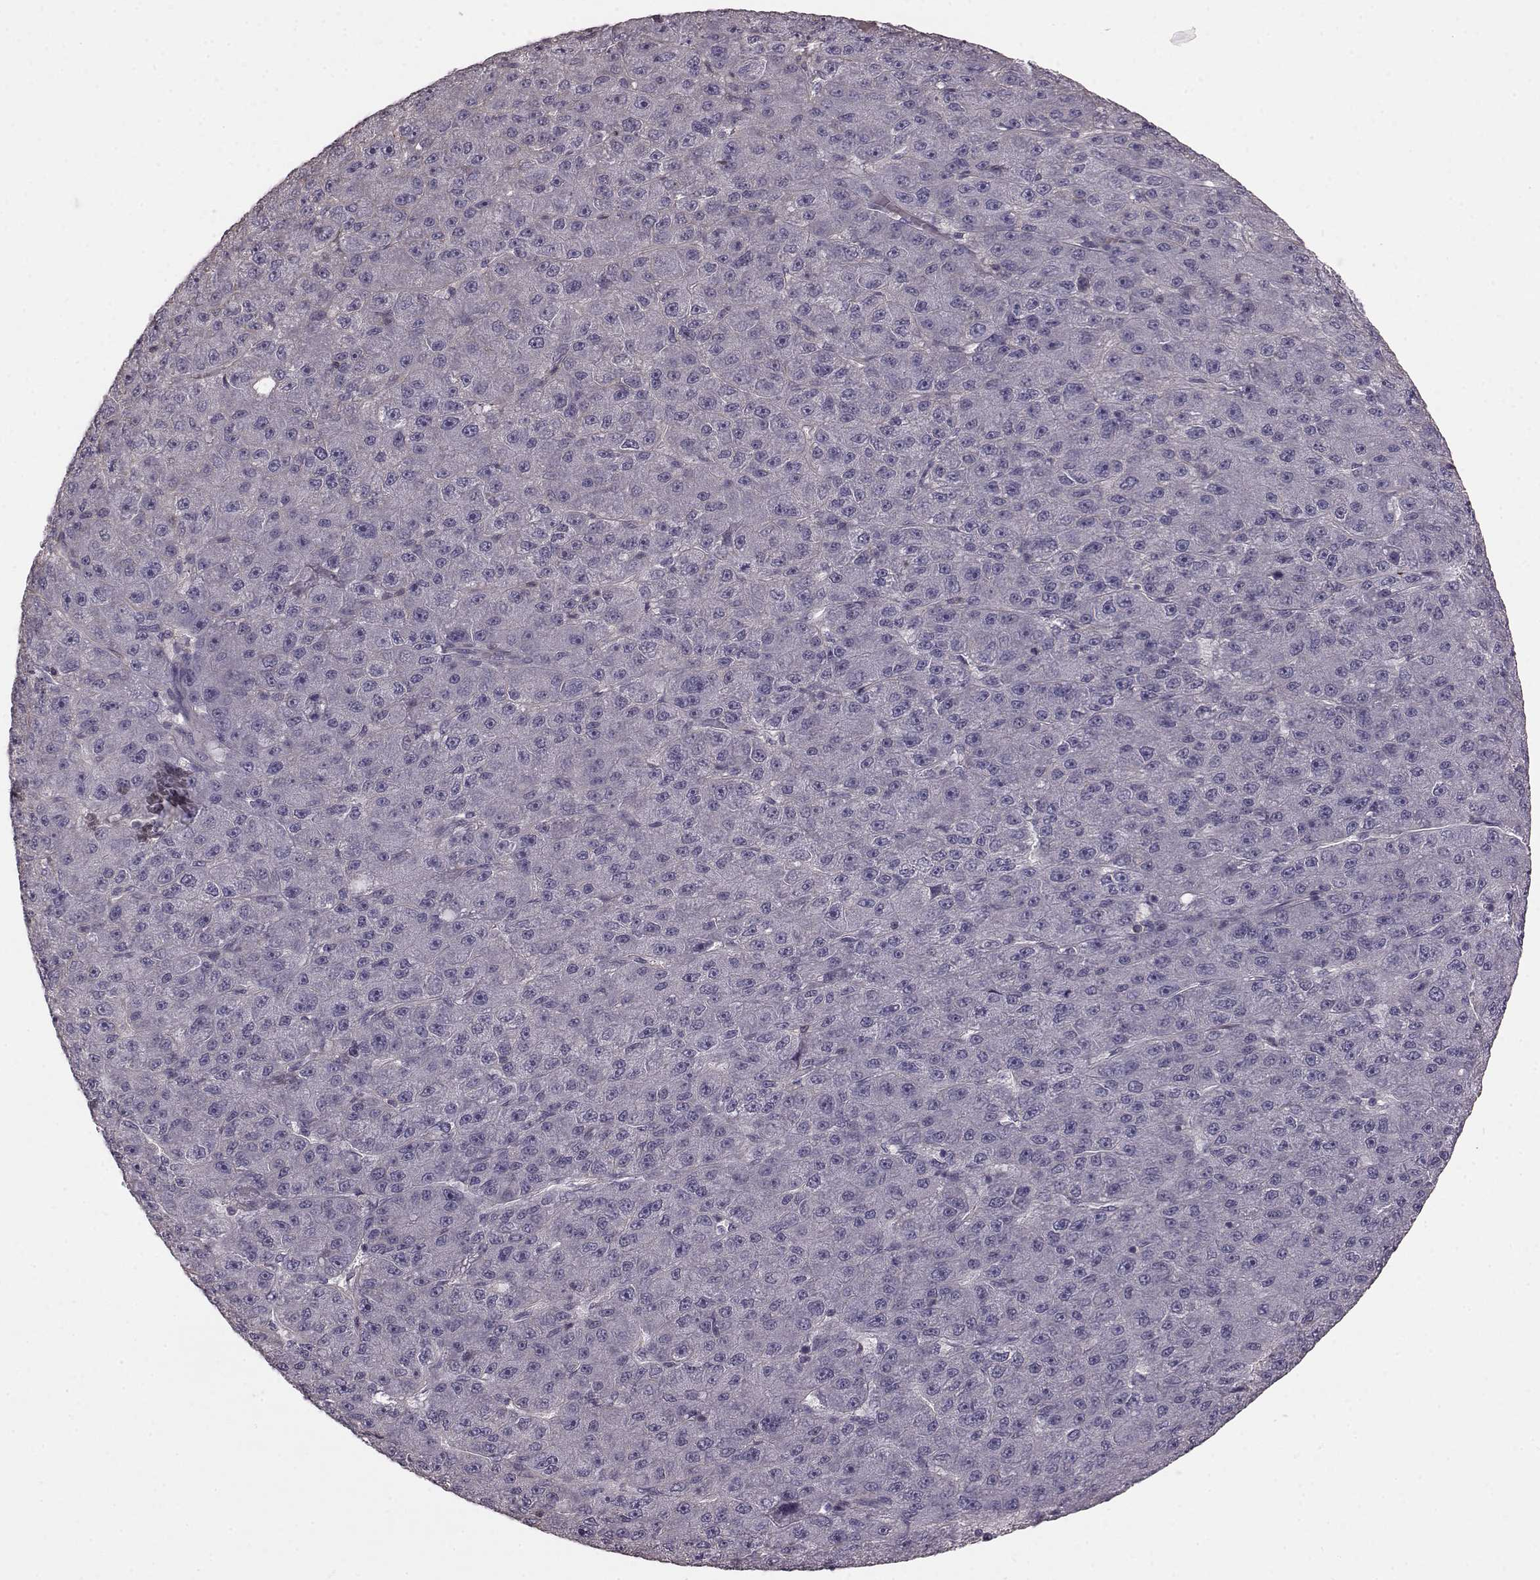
{"staining": {"intensity": "negative", "quantity": "none", "location": "none"}, "tissue": "liver cancer", "cell_type": "Tumor cells", "image_type": "cancer", "snomed": [{"axis": "morphology", "description": "Carcinoma, Hepatocellular, NOS"}, {"axis": "topography", "description": "Liver"}], "caption": "This is a micrograph of immunohistochemistry (IHC) staining of hepatocellular carcinoma (liver), which shows no positivity in tumor cells.", "gene": "PDCD1", "patient": {"sex": "male", "age": 67}}